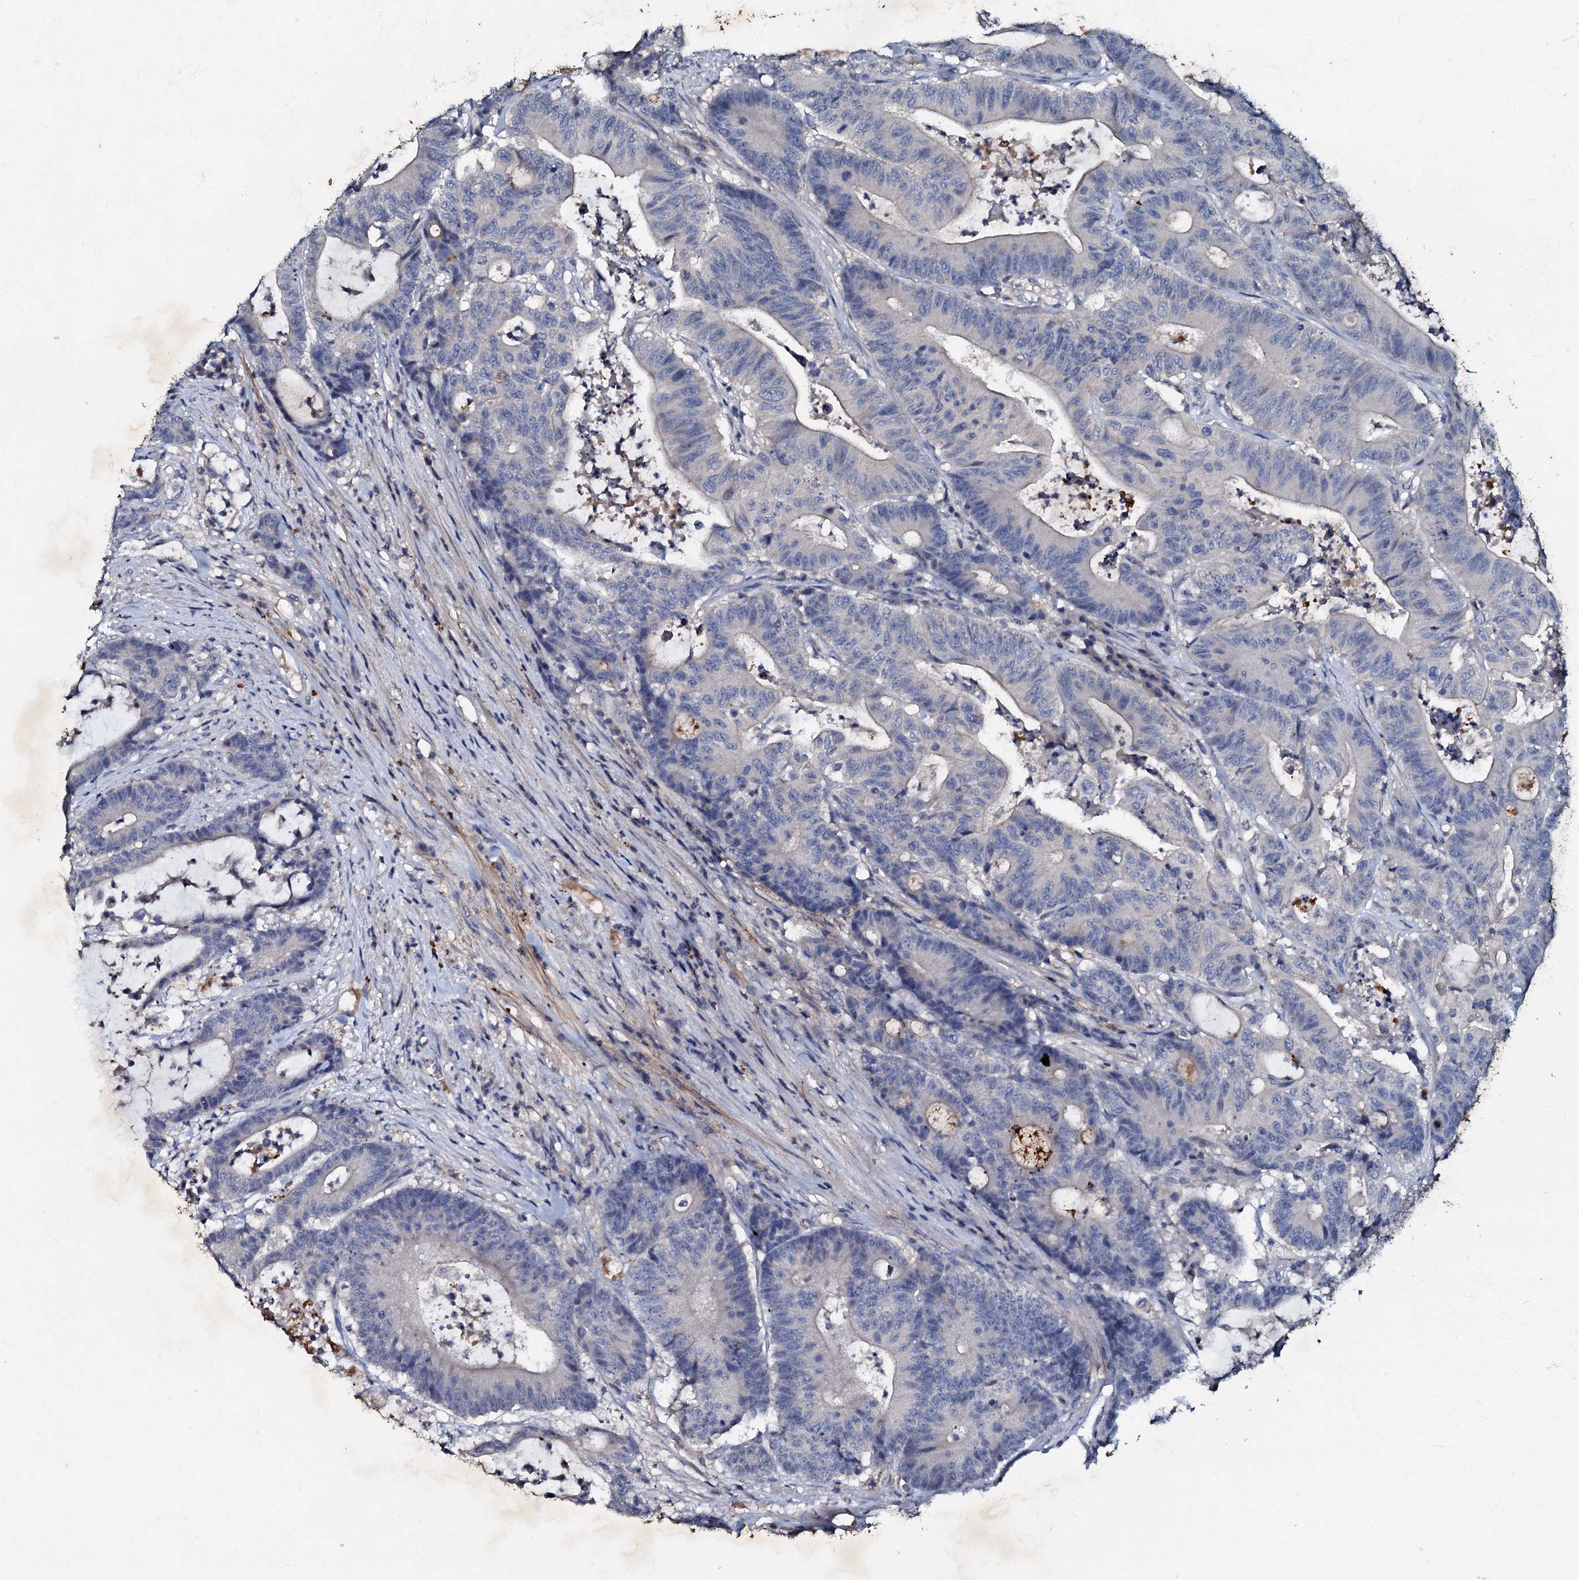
{"staining": {"intensity": "negative", "quantity": "none", "location": "none"}, "tissue": "colorectal cancer", "cell_type": "Tumor cells", "image_type": "cancer", "snomed": [{"axis": "morphology", "description": "Adenocarcinoma, NOS"}, {"axis": "topography", "description": "Colon"}], "caption": "Immunohistochemistry of colorectal adenocarcinoma reveals no positivity in tumor cells.", "gene": "MANSC4", "patient": {"sex": "female", "age": 84}}